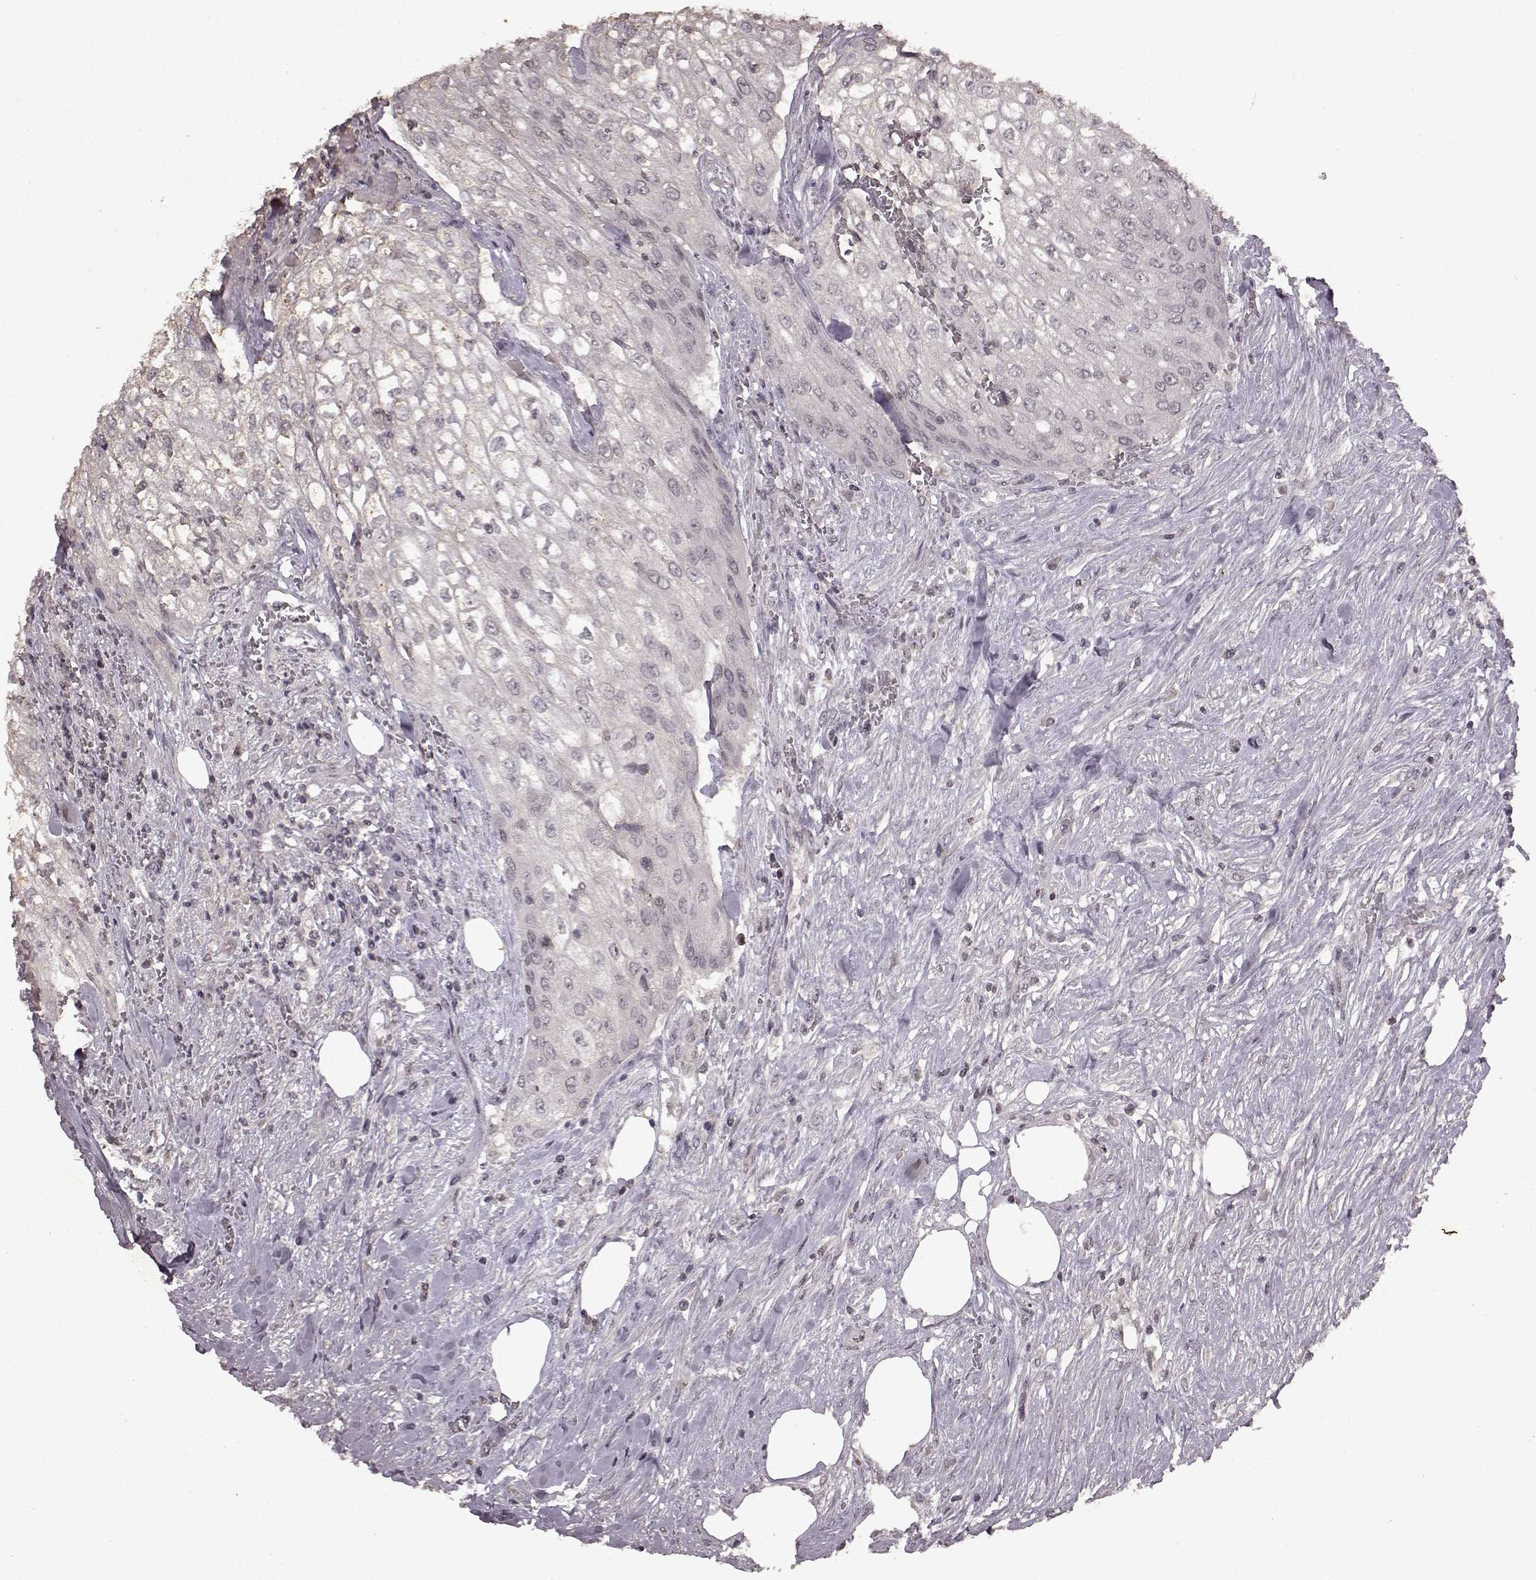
{"staining": {"intensity": "negative", "quantity": "none", "location": "none"}, "tissue": "urothelial cancer", "cell_type": "Tumor cells", "image_type": "cancer", "snomed": [{"axis": "morphology", "description": "Urothelial carcinoma, High grade"}, {"axis": "topography", "description": "Urinary bladder"}], "caption": "This is an immunohistochemistry (IHC) photomicrograph of human urothelial cancer. There is no positivity in tumor cells.", "gene": "LHB", "patient": {"sex": "male", "age": 62}}